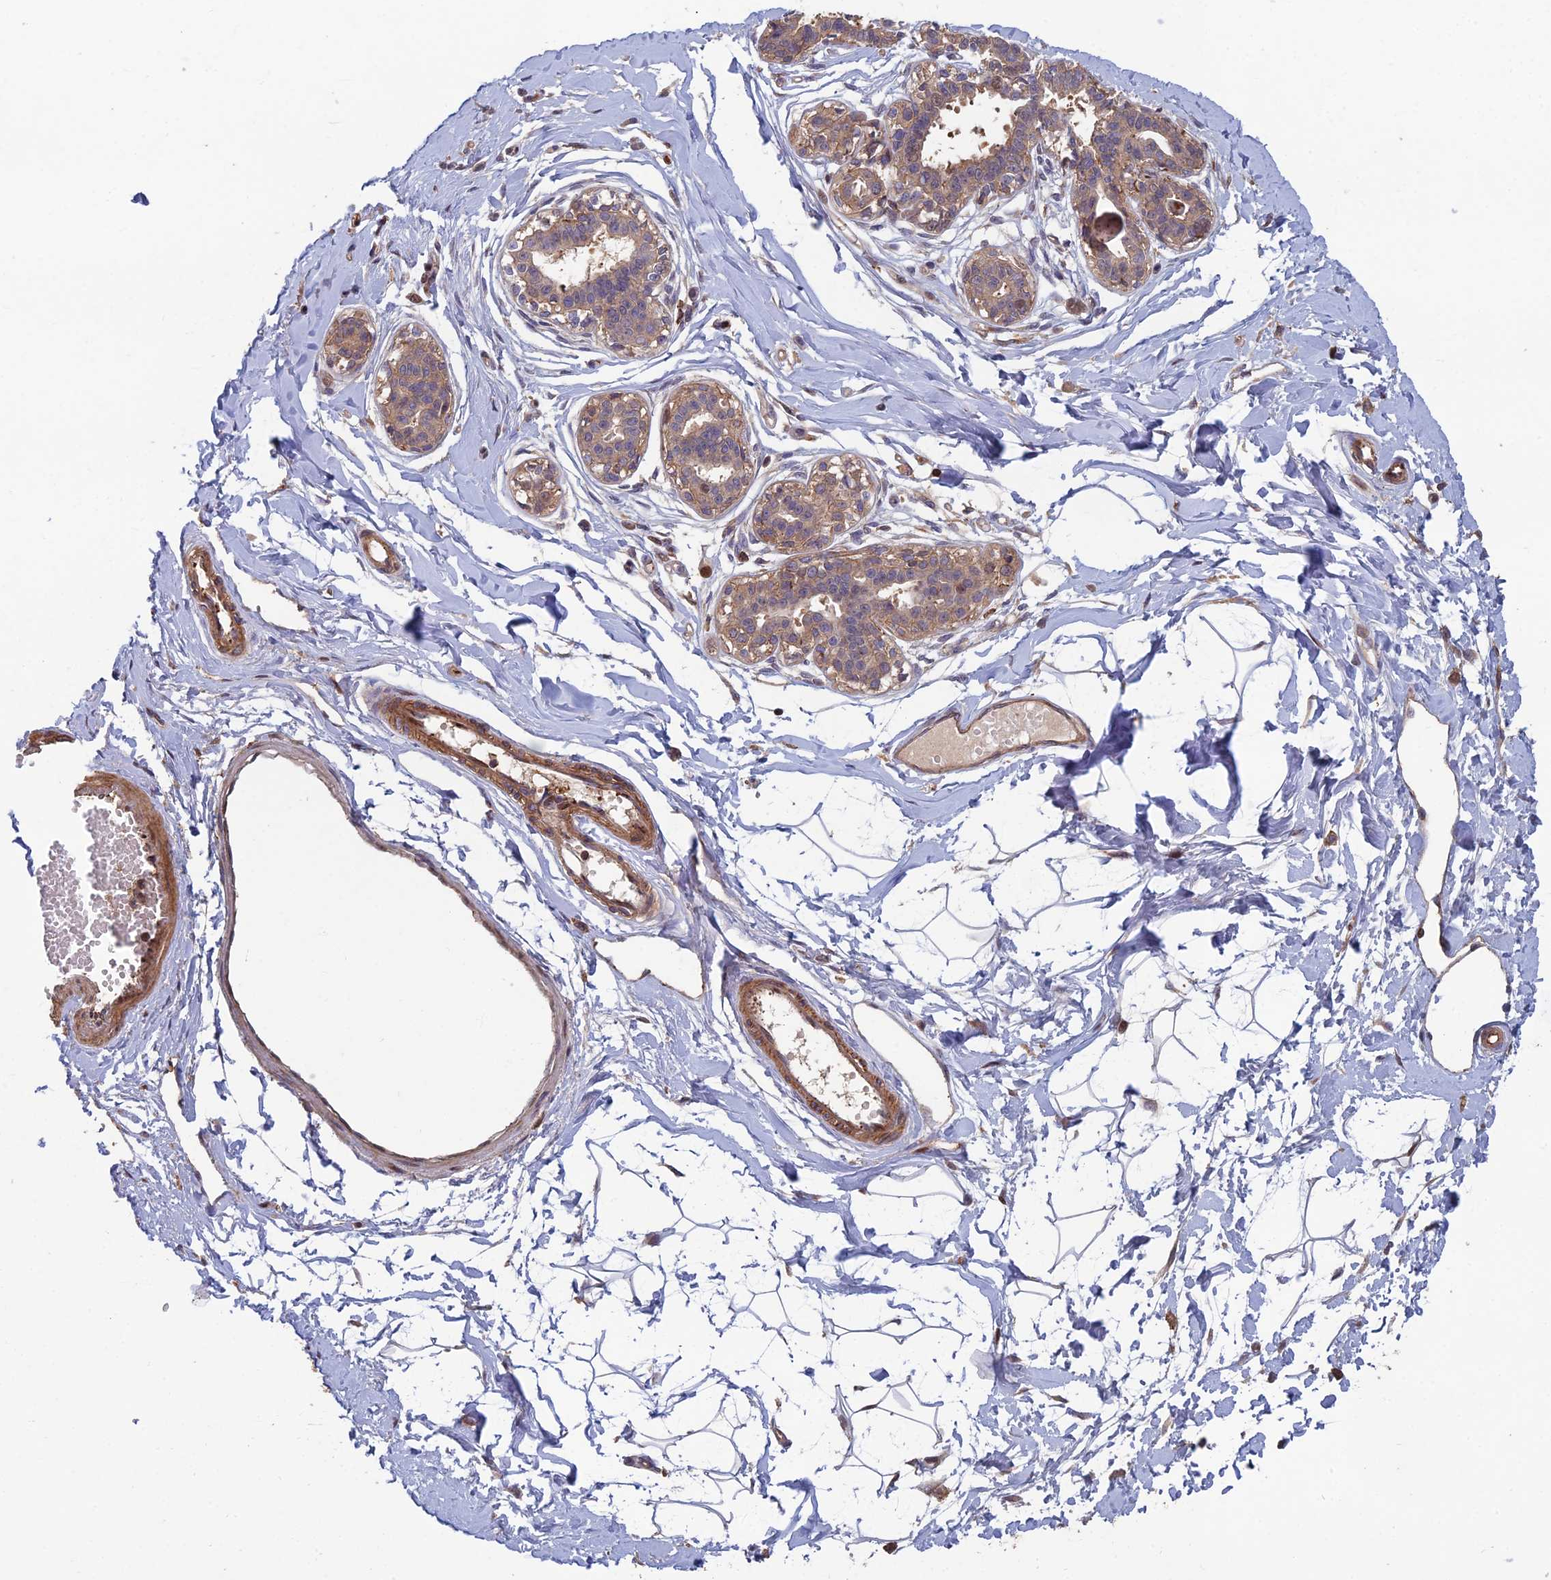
{"staining": {"intensity": "negative", "quantity": "none", "location": "none"}, "tissue": "breast", "cell_type": "Adipocytes", "image_type": "normal", "snomed": [{"axis": "morphology", "description": "Normal tissue, NOS"}, {"axis": "topography", "description": "Breast"}], "caption": "Adipocytes show no significant protein positivity in benign breast. (DAB (3,3'-diaminobenzidine) IHC, high magnification).", "gene": "C15orf62", "patient": {"sex": "female", "age": 45}}